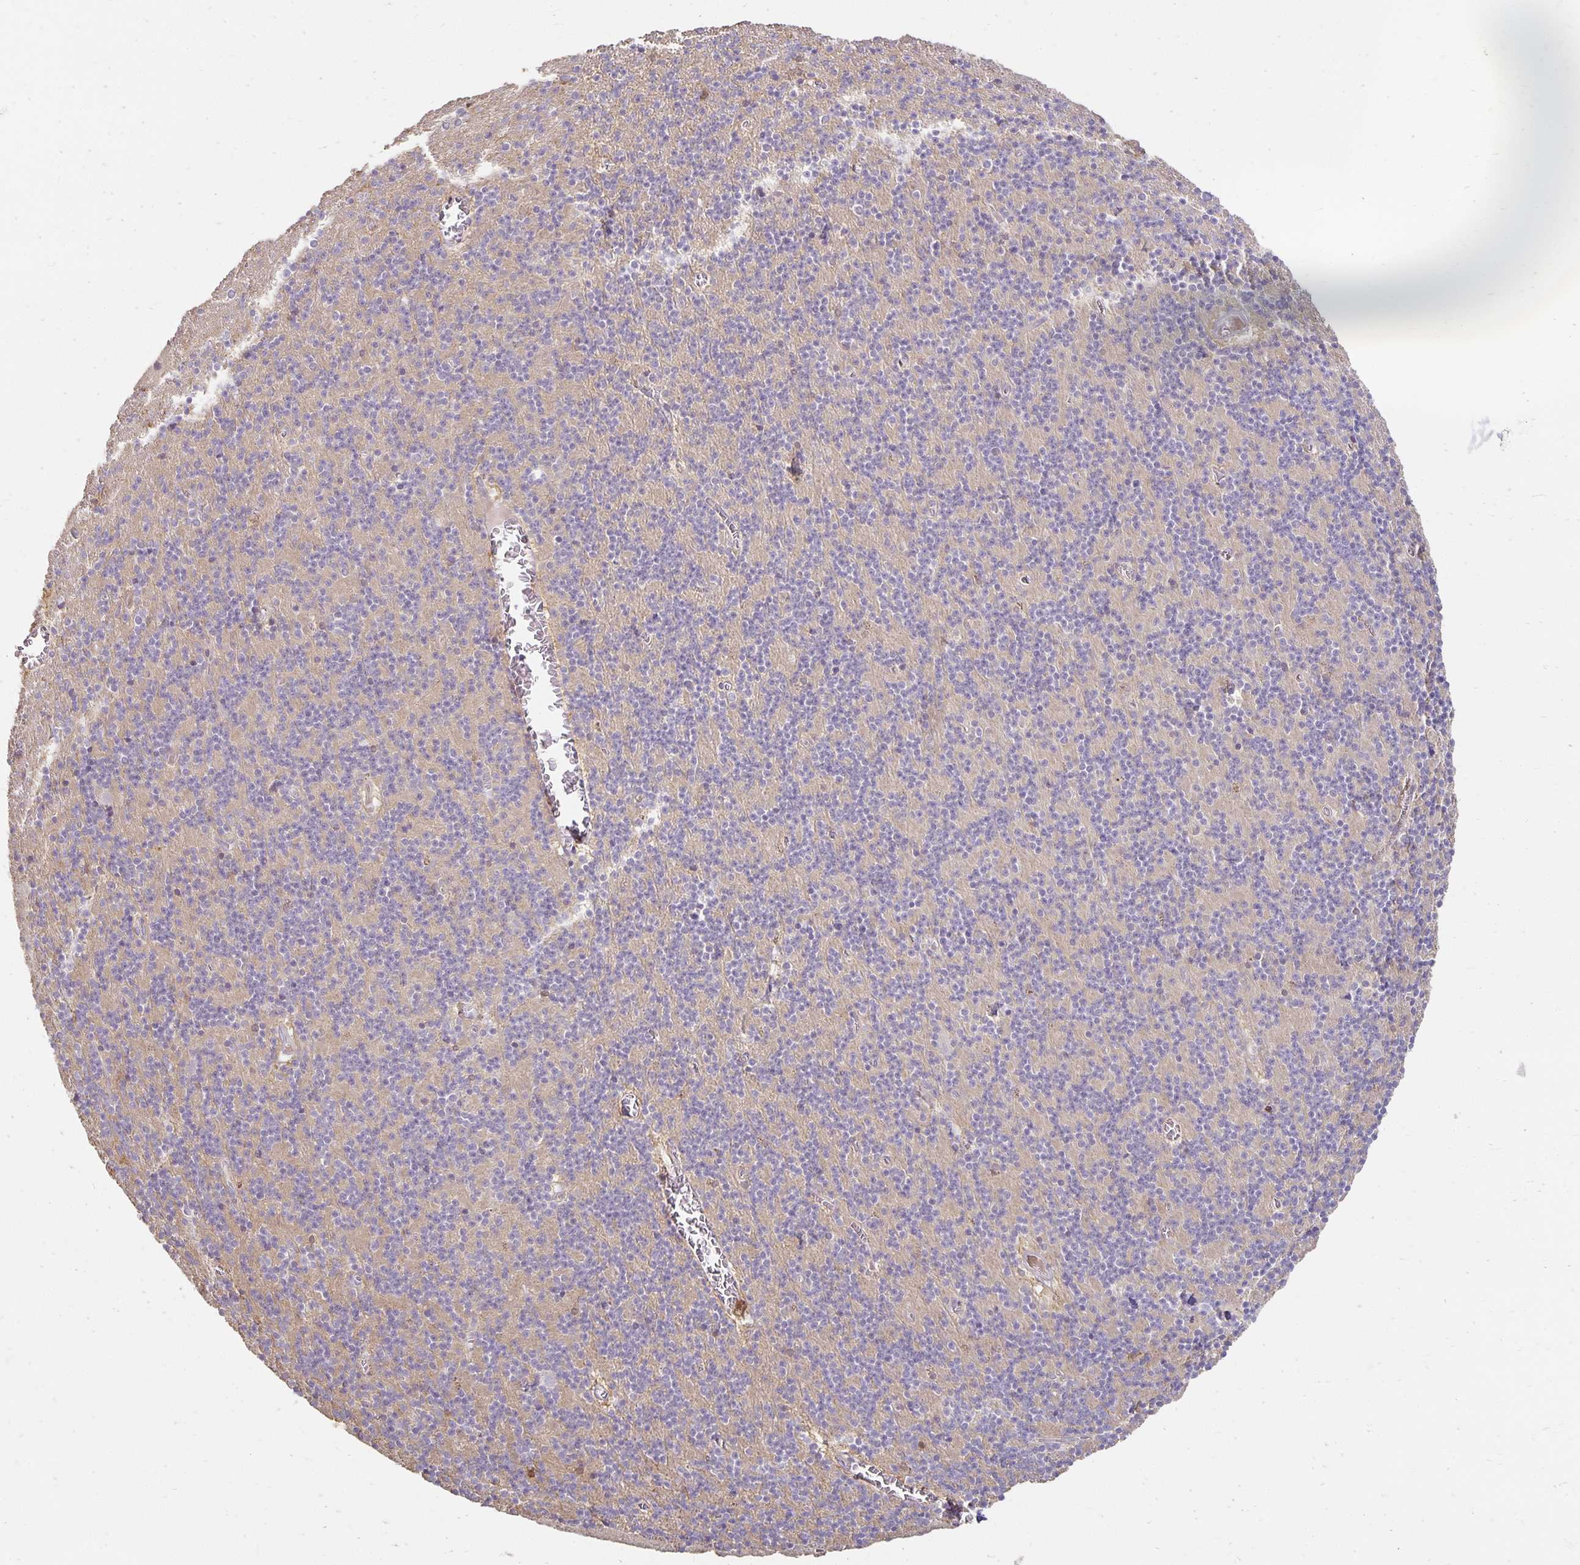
{"staining": {"intensity": "negative", "quantity": "none", "location": "none"}, "tissue": "cerebellum", "cell_type": "Cells in granular layer", "image_type": "normal", "snomed": [{"axis": "morphology", "description": "Normal tissue, NOS"}, {"axis": "topography", "description": "Cerebellum"}], "caption": "Immunohistochemical staining of unremarkable cerebellum shows no significant expression in cells in granular layer. (Stains: DAB (3,3'-diaminobenzidine) IHC with hematoxylin counter stain, Microscopy: brightfield microscopy at high magnification).", "gene": "CST6", "patient": {"sex": "male", "age": 70}}